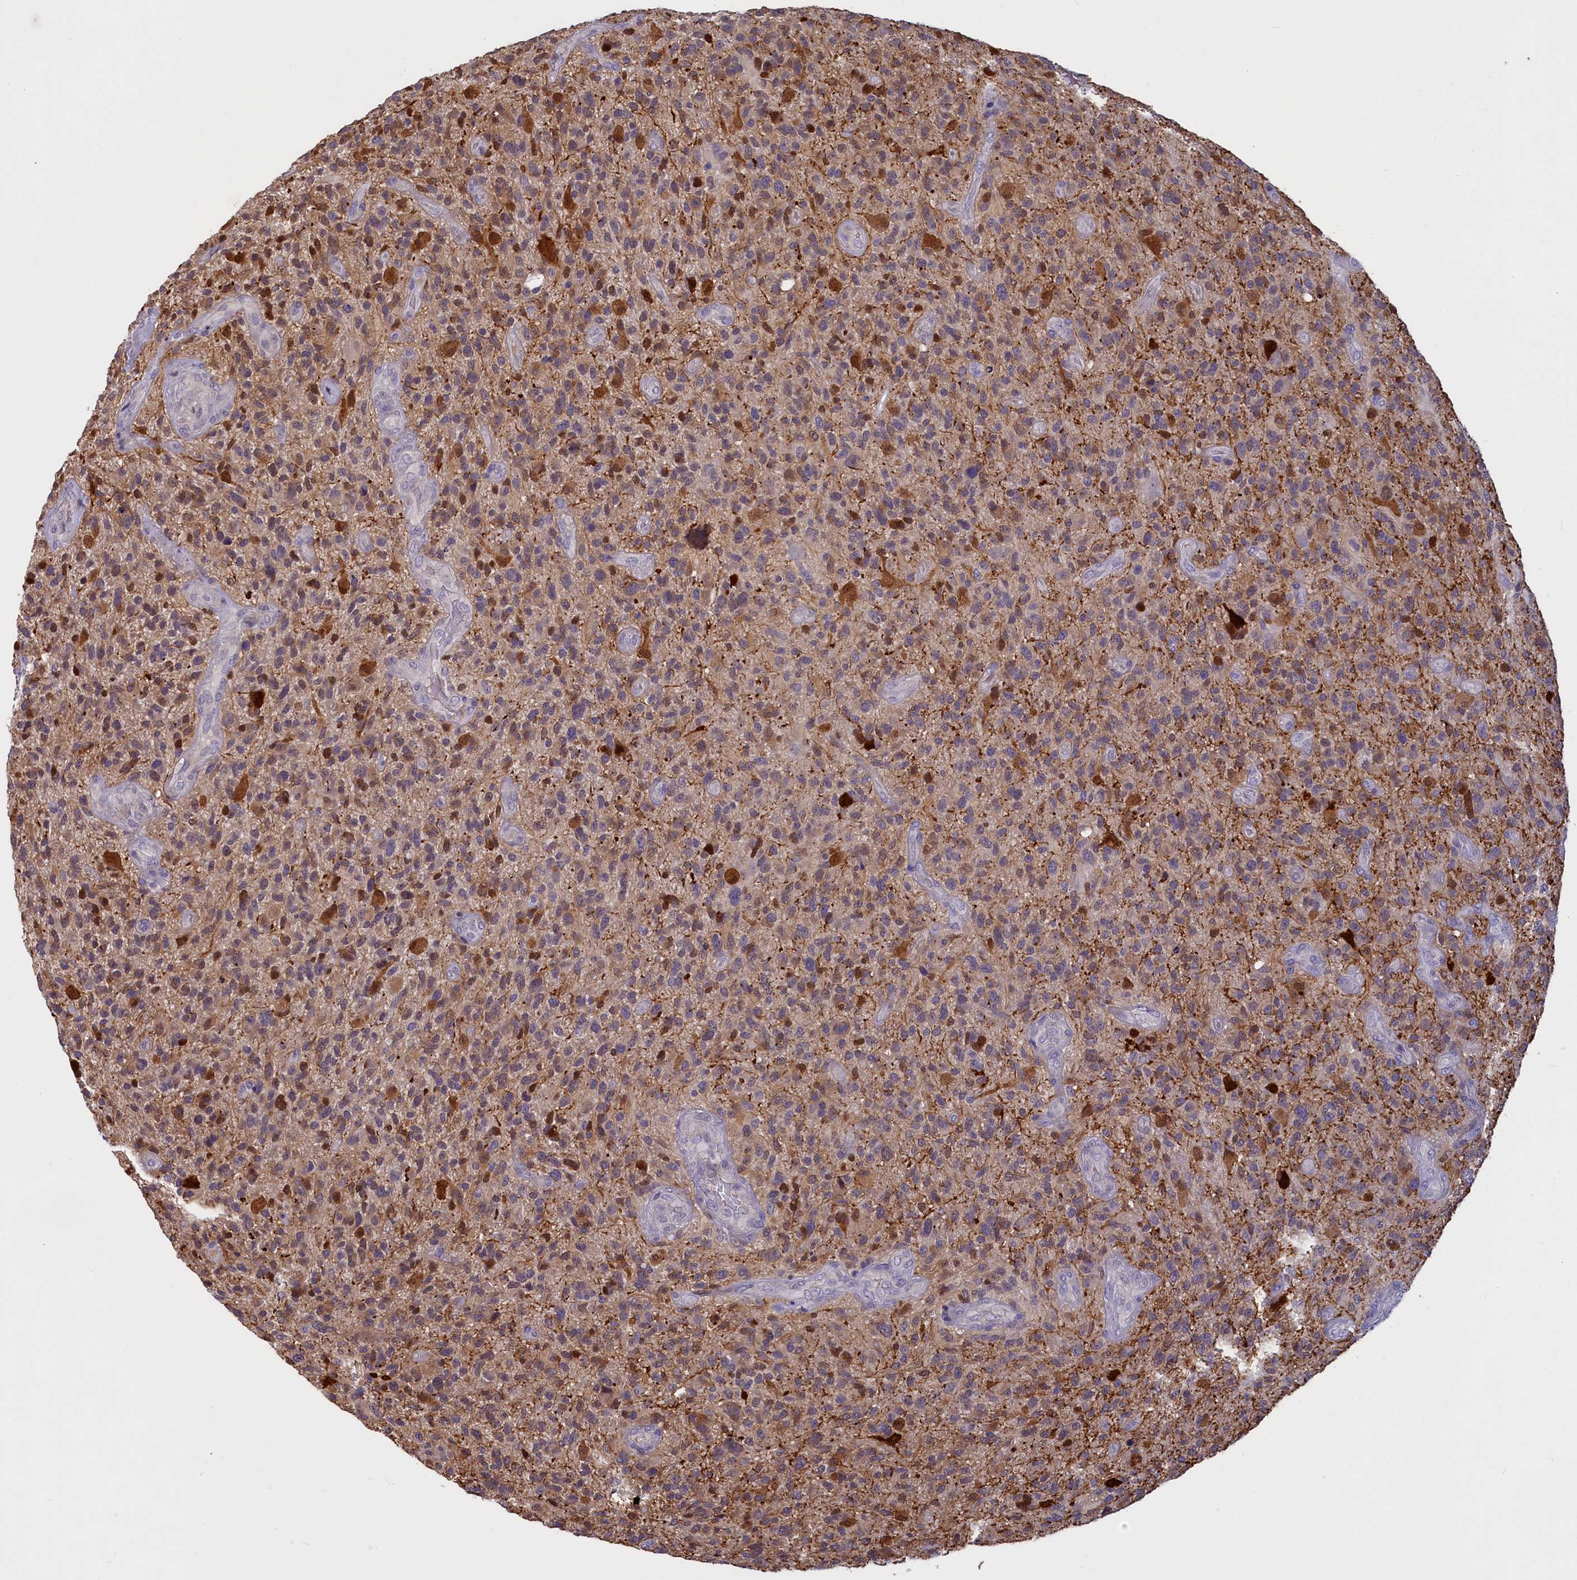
{"staining": {"intensity": "weak", "quantity": "25%-75%", "location": "cytoplasmic/membranous"}, "tissue": "glioma", "cell_type": "Tumor cells", "image_type": "cancer", "snomed": [{"axis": "morphology", "description": "Glioma, malignant, High grade"}, {"axis": "topography", "description": "Brain"}], "caption": "Protein analysis of malignant glioma (high-grade) tissue displays weak cytoplasmic/membranous positivity in about 25%-75% of tumor cells.", "gene": "UCHL3", "patient": {"sex": "male", "age": 47}}